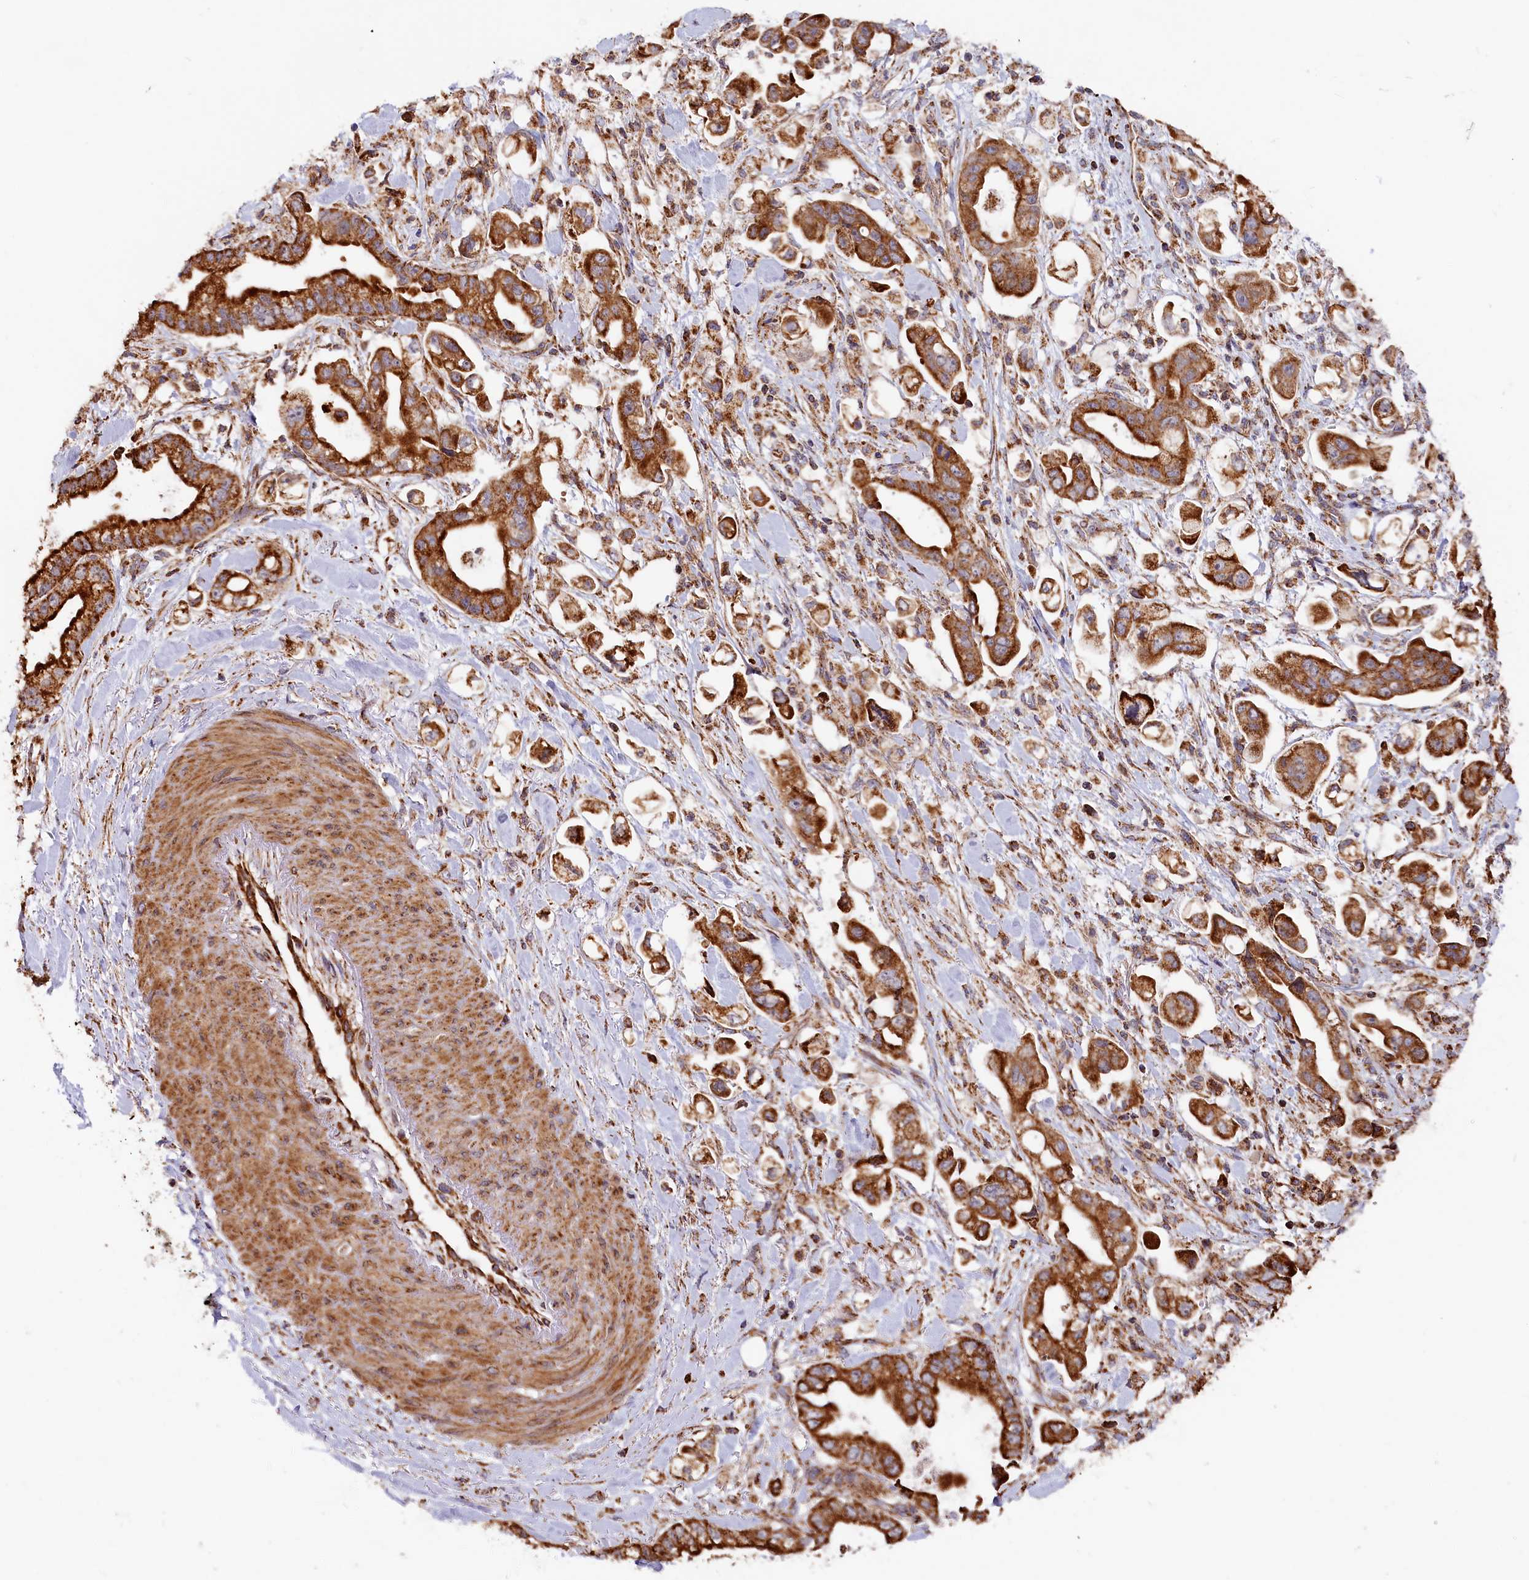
{"staining": {"intensity": "strong", "quantity": ">75%", "location": "cytoplasmic/membranous"}, "tissue": "stomach cancer", "cell_type": "Tumor cells", "image_type": "cancer", "snomed": [{"axis": "morphology", "description": "Adenocarcinoma, NOS"}, {"axis": "topography", "description": "Stomach"}], "caption": "DAB (3,3'-diaminobenzidine) immunohistochemical staining of adenocarcinoma (stomach) exhibits strong cytoplasmic/membranous protein positivity in about >75% of tumor cells.", "gene": "MACROD1", "patient": {"sex": "male", "age": 62}}